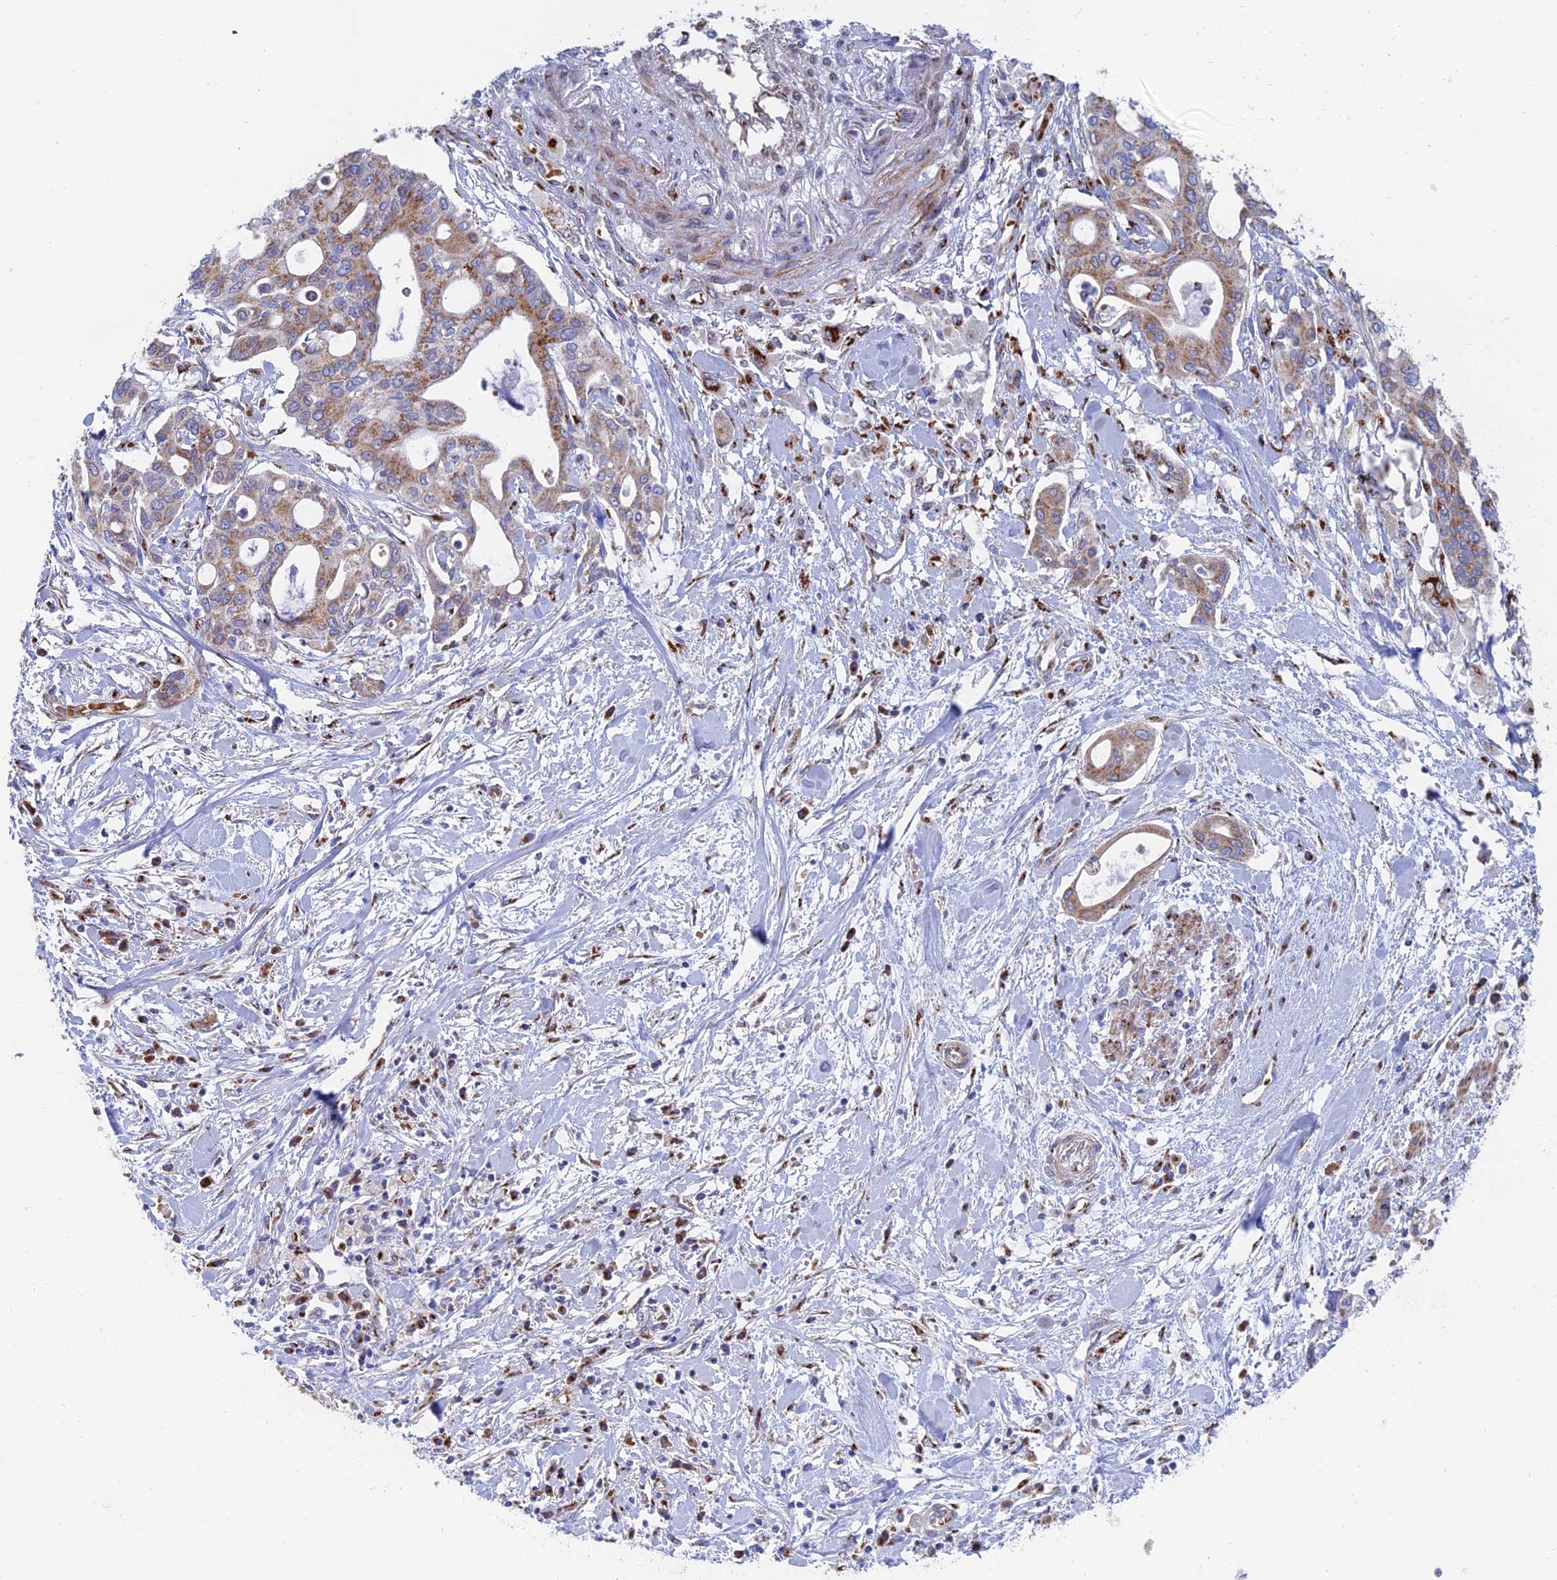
{"staining": {"intensity": "strong", "quantity": ">75%", "location": "cytoplasmic/membranous"}, "tissue": "pancreatic cancer", "cell_type": "Tumor cells", "image_type": "cancer", "snomed": [{"axis": "morphology", "description": "Adenocarcinoma, NOS"}, {"axis": "topography", "description": "Pancreas"}], "caption": "This is an image of IHC staining of adenocarcinoma (pancreatic), which shows strong staining in the cytoplasmic/membranous of tumor cells.", "gene": "HS2ST1", "patient": {"sex": "male", "age": 46}}